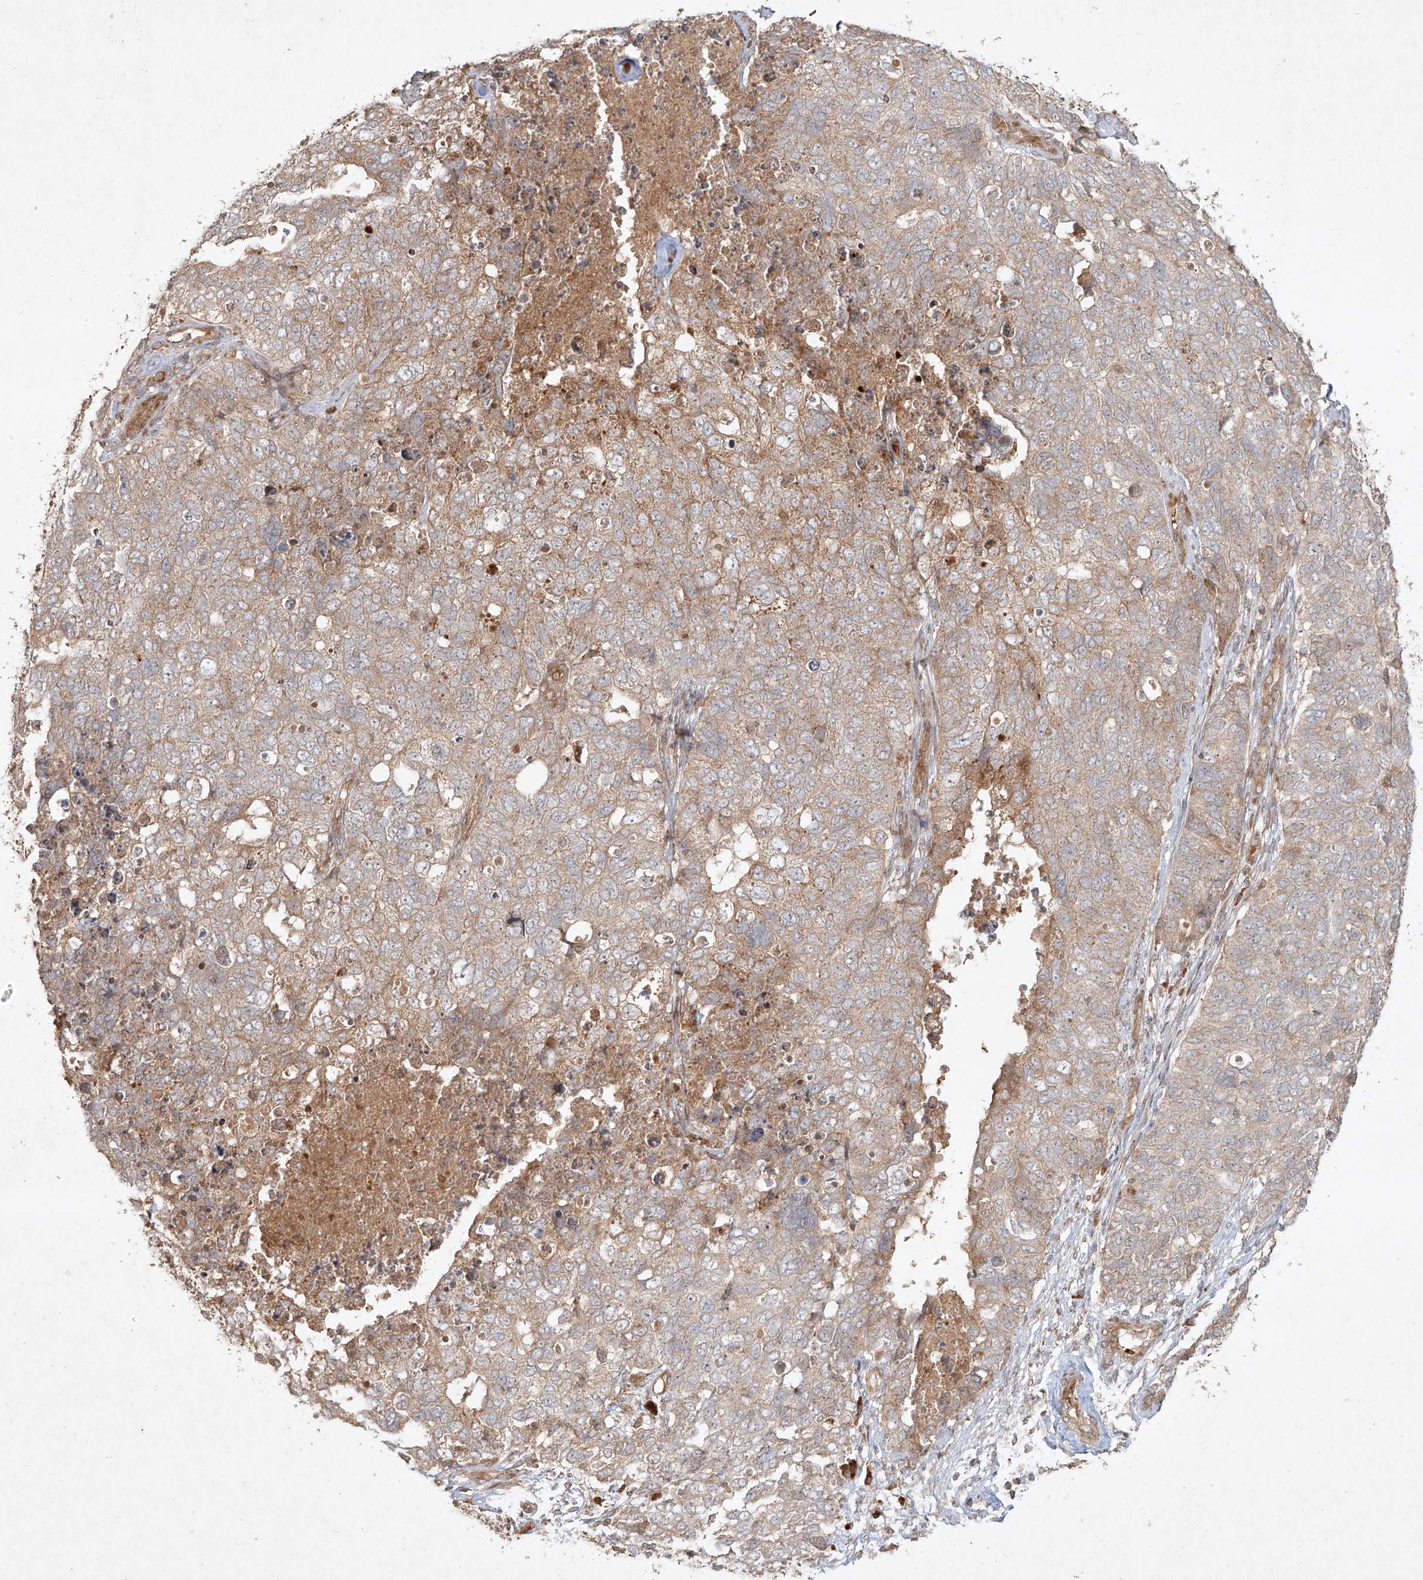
{"staining": {"intensity": "weak", "quantity": "25%-75%", "location": "cytoplasmic/membranous"}, "tissue": "cervical cancer", "cell_type": "Tumor cells", "image_type": "cancer", "snomed": [{"axis": "morphology", "description": "Squamous cell carcinoma, NOS"}, {"axis": "topography", "description": "Cervix"}], "caption": "Immunohistochemical staining of cervical cancer displays weak cytoplasmic/membranous protein positivity in about 25%-75% of tumor cells.", "gene": "CYYR1", "patient": {"sex": "female", "age": 63}}